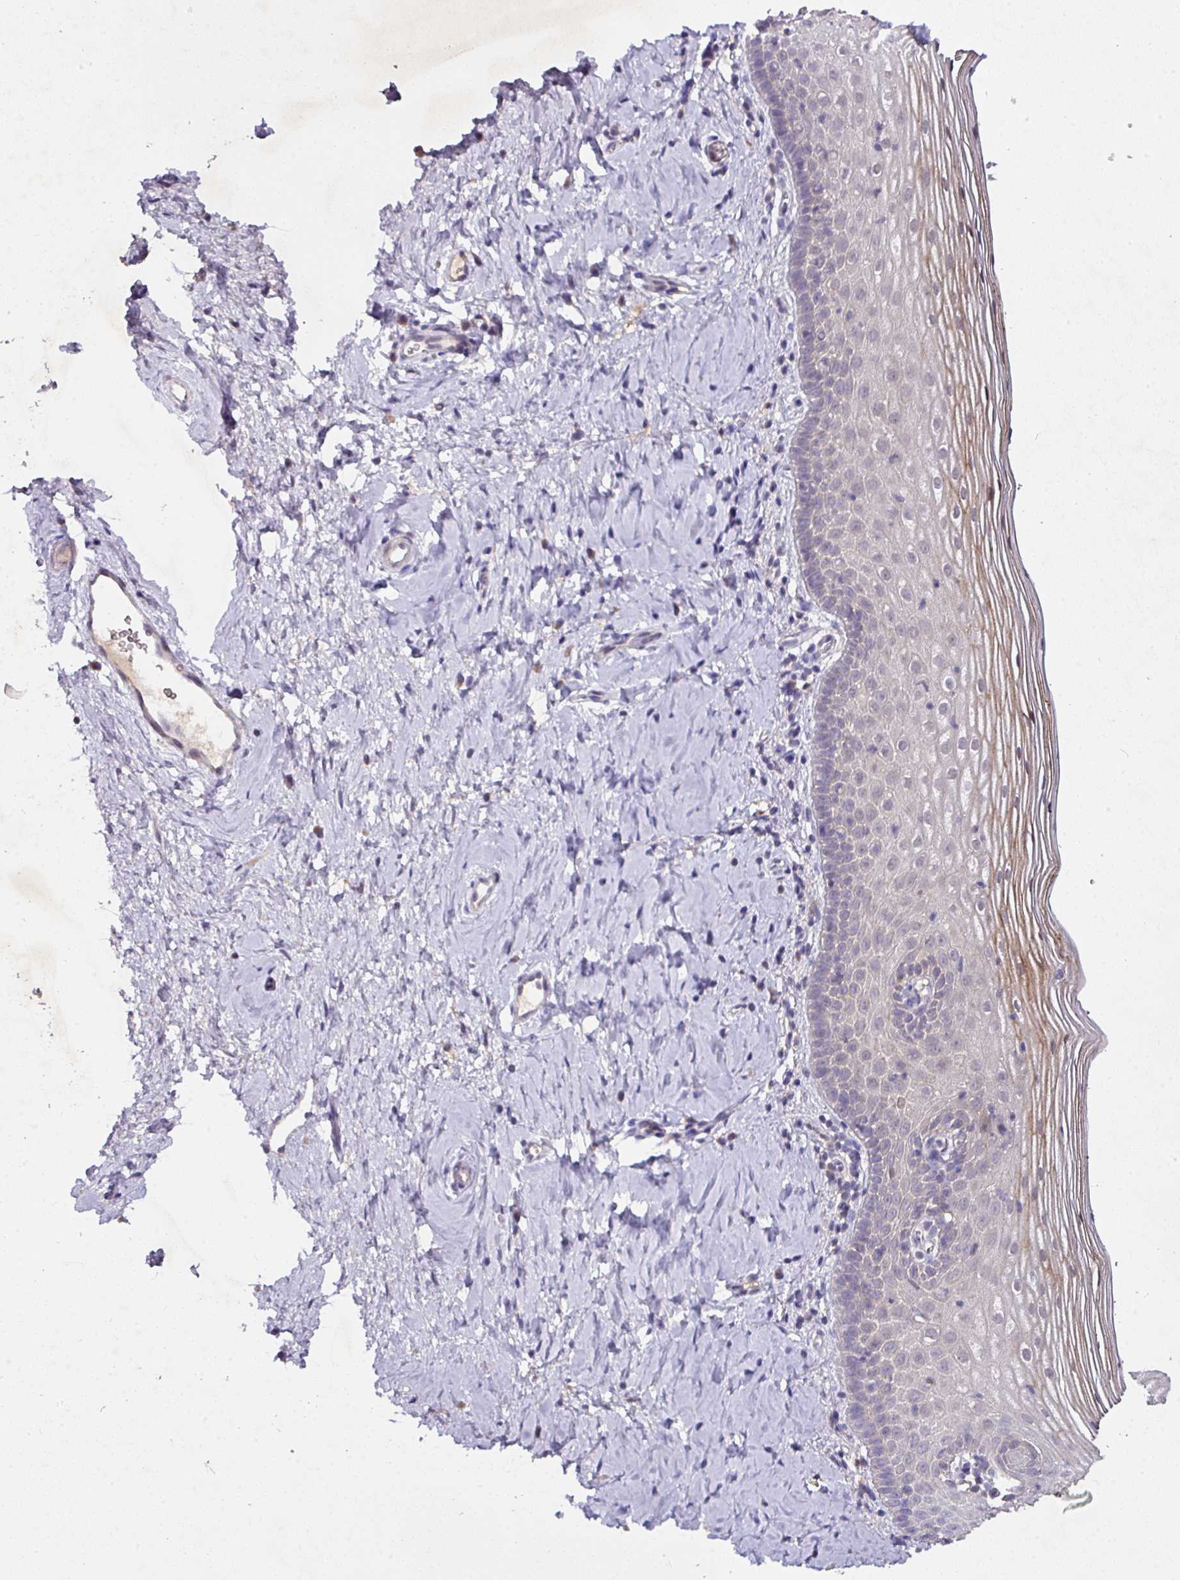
{"staining": {"intensity": "weak", "quantity": "25%-75%", "location": "cytoplasmic/membranous"}, "tissue": "cervix", "cell_type": "Glandular cells", "image_type": "normal", "snomed": [{"axis": "morphology", "description": "Normal tissue, NOS"}, {"axis": "topography", "description": "Cervix"}], "caption": "High-power microscopy captured an immunohistochemistry histopathology image of normal cervix, revealing weak cytoplasmic/membranous positivity in approximately 25%-75% of glandular cells.", "gene": "AEBP2", "patient": {"sex": "female", "age": 44}}